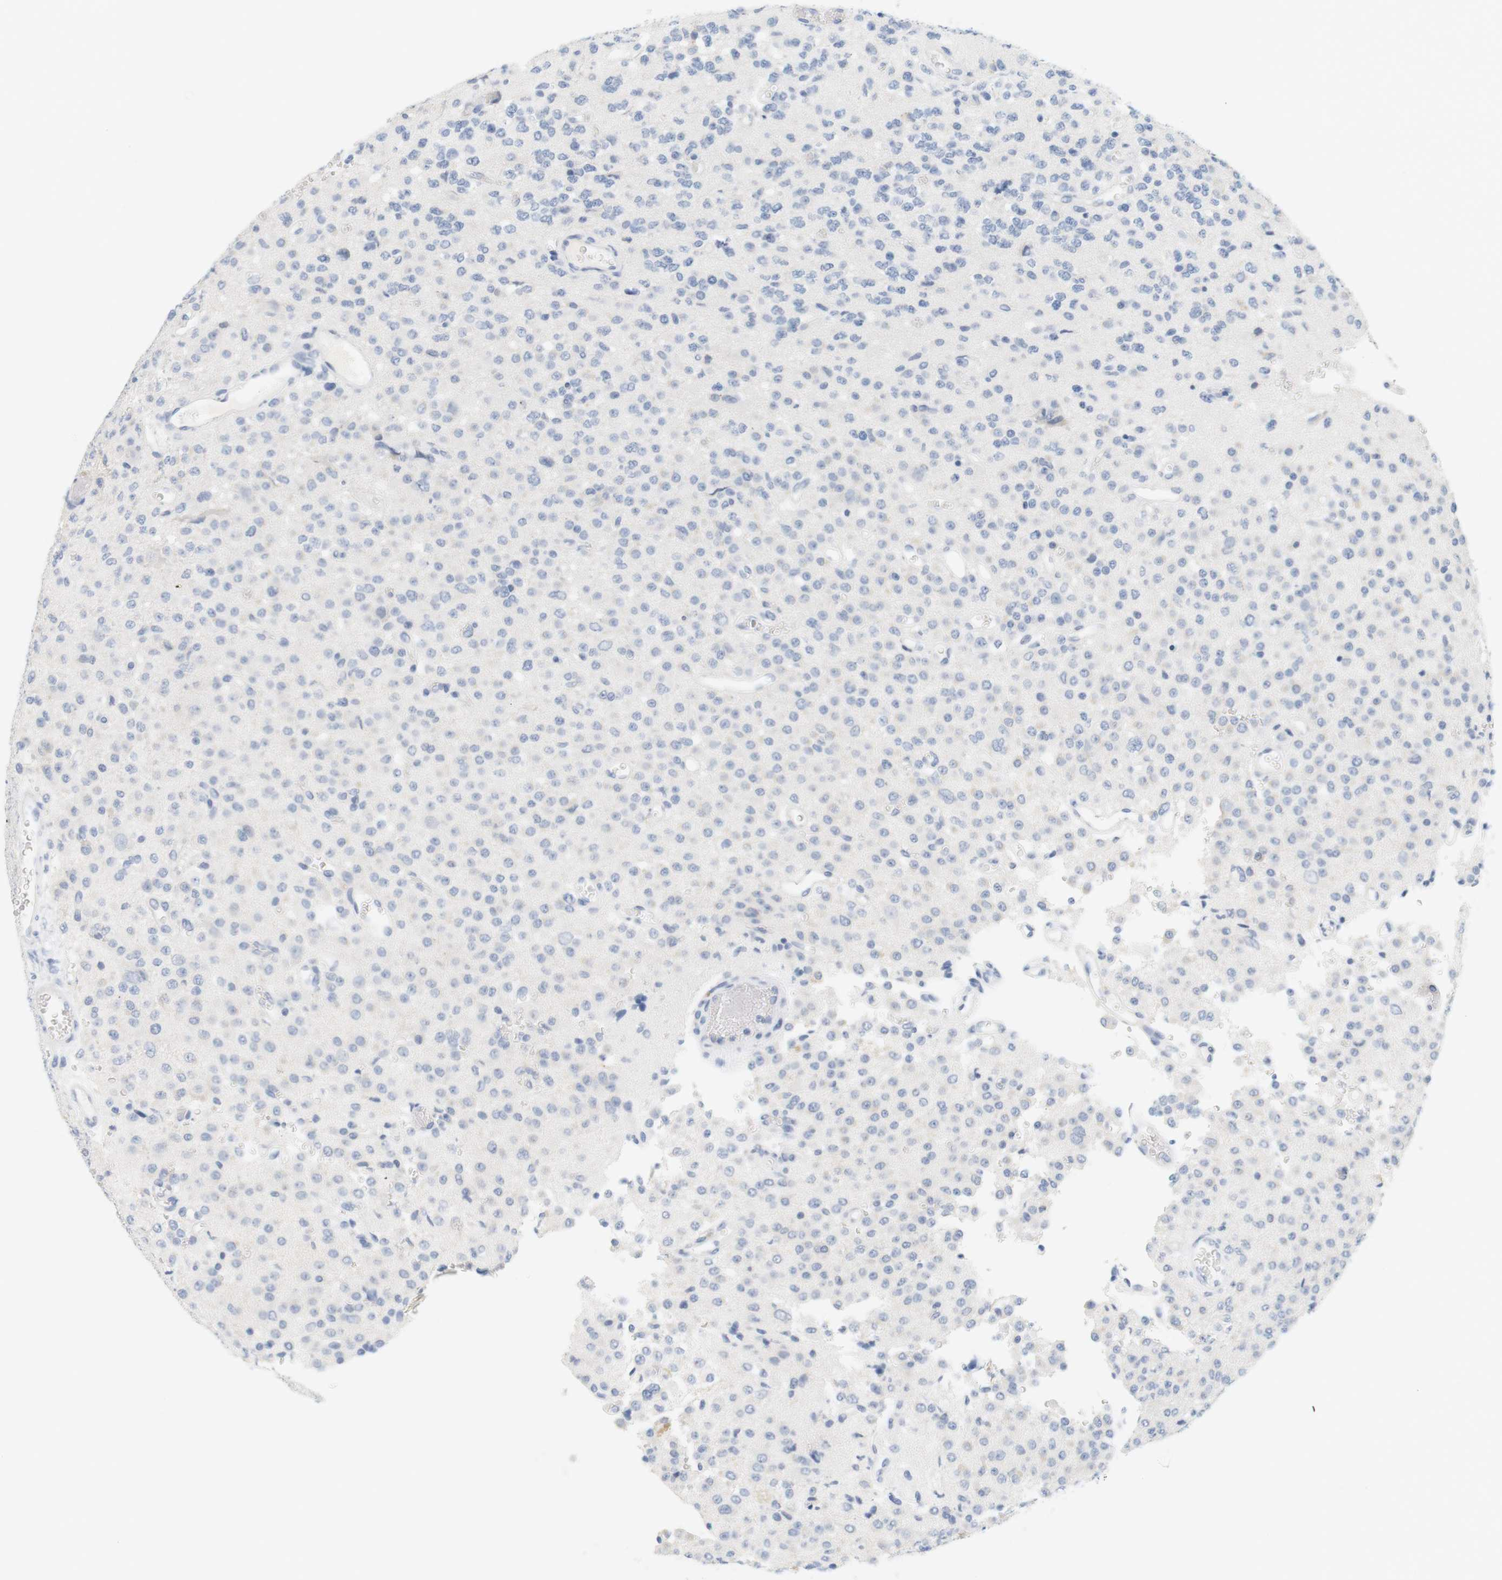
{"staining": {"intensity": "negative", "quantity": "none", "location": "none"}, "tissue": "glioma", "cell_type": "Tumor cells", "image_type": "cancer", "snomed": [{"axis": "morphology", "description": "Glioma, malignant, Low grade"}, {"axis": "topography", "description": "Brain"}], "caption": "An immunohistochemistry histopathology image of malignant glioma (low-grade) is shown. There is no staining in tumor cells of malignant glioma (low-grade). (DAB (3,3'-diaminobenzidine) IHC visualized using brightfield microscopy, high magnification).", "gene": "OPRM1", "patient": {"sex": "male", "age": 38}}